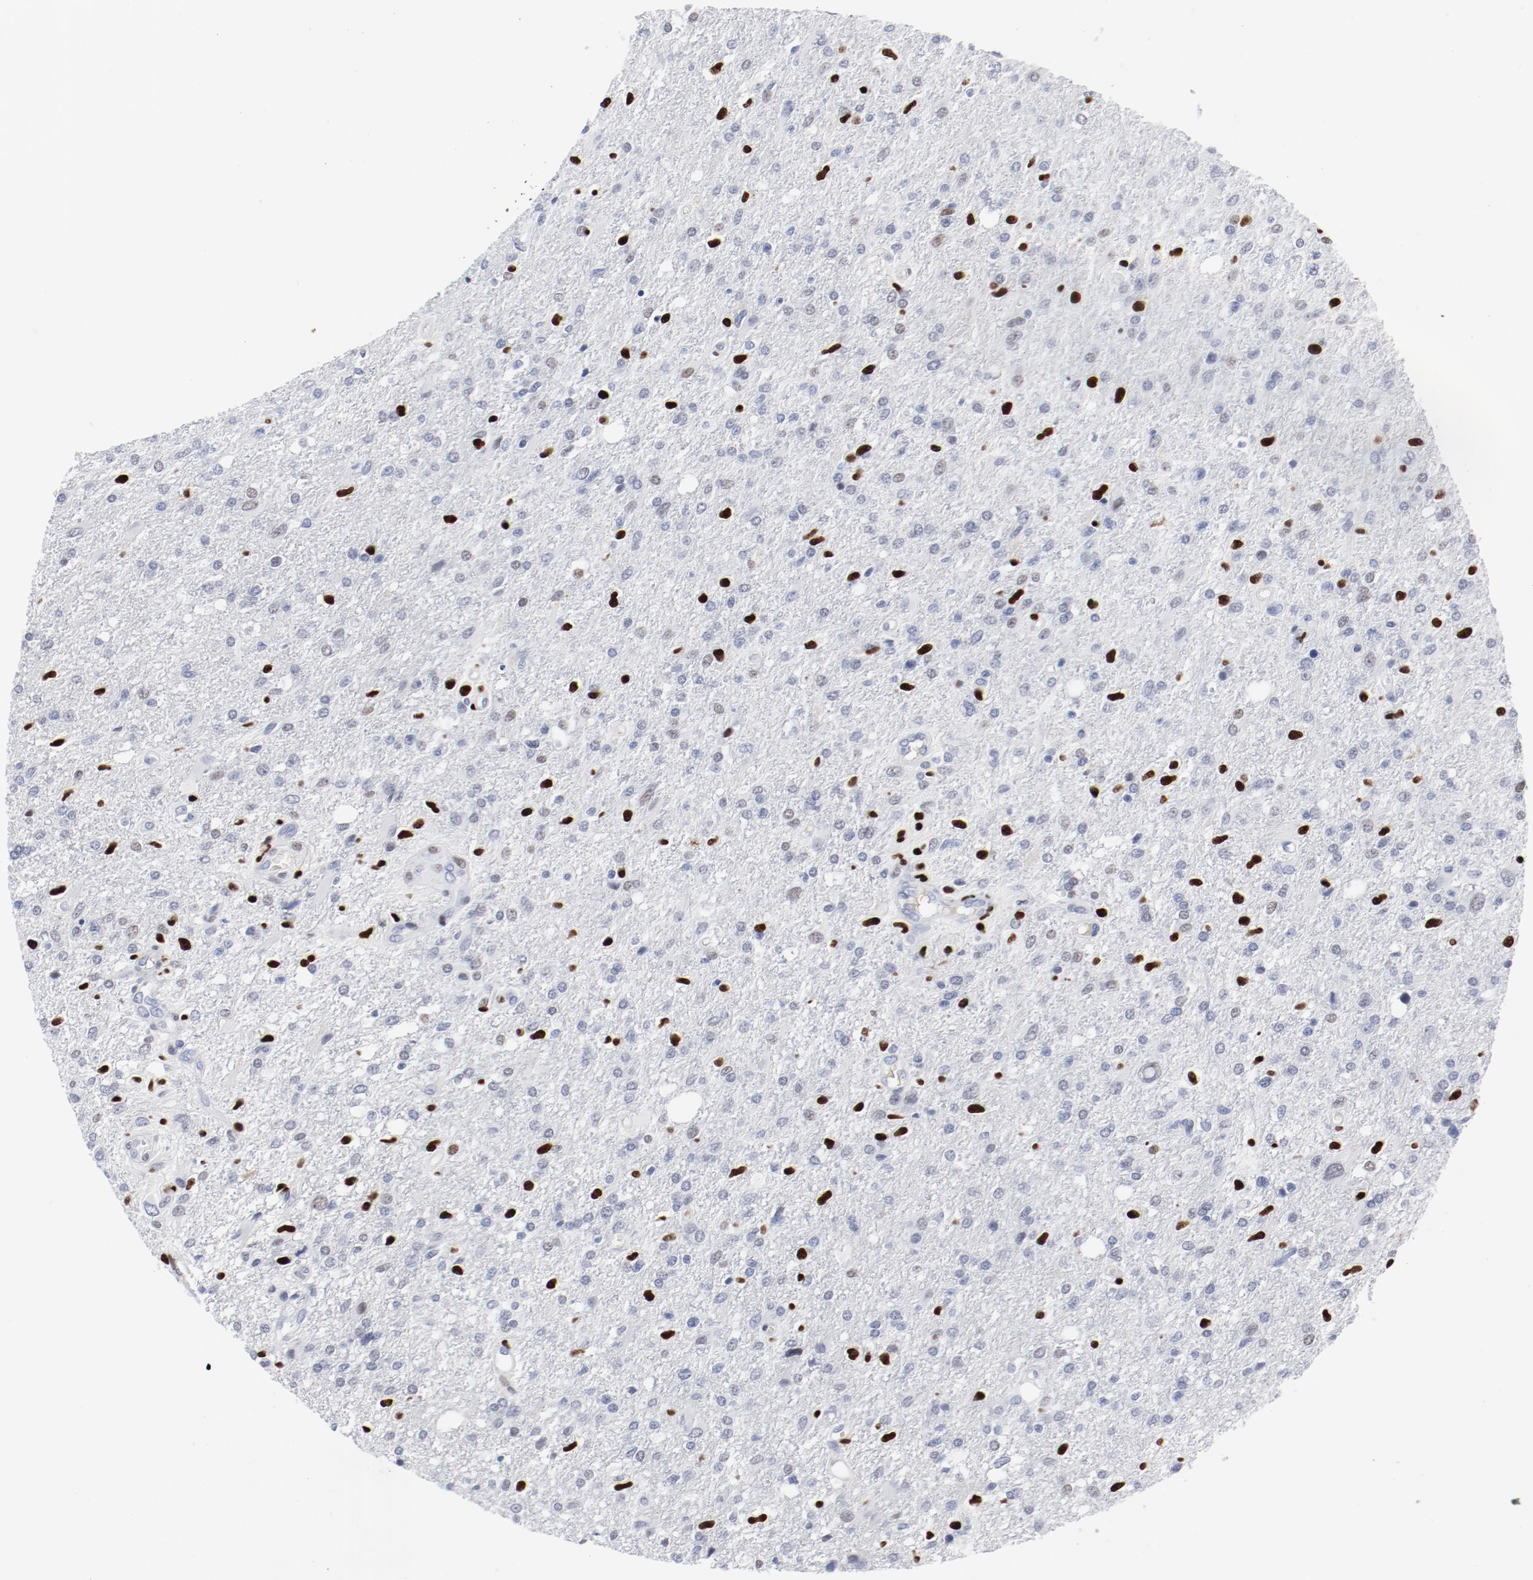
{"staining": {"intensity": "strong", "quantity": "<25%", "location": "nuclear"}, "tissue": "glioma", "cell_type": "Tumor cells", "image_type": "cancer", "snomed": [{"axis": "morphology", "description": "Glioma, malignant, High grade"}, {"axis": "topography", "description": "Cerebral cortex"}], "caption": "Immunohistochemistry (IHC) micrograph of neoplastic tissue: malignant glioma (high-grade) stained using immunohistochemistry (IHC) reveals medium levels of strong protein expression localized specifically in the nuclear of tumor cells, appearing as a nuclear brown color.", "gene": "SMARCC2", "patient": {"sex": "male", "age": 76}}